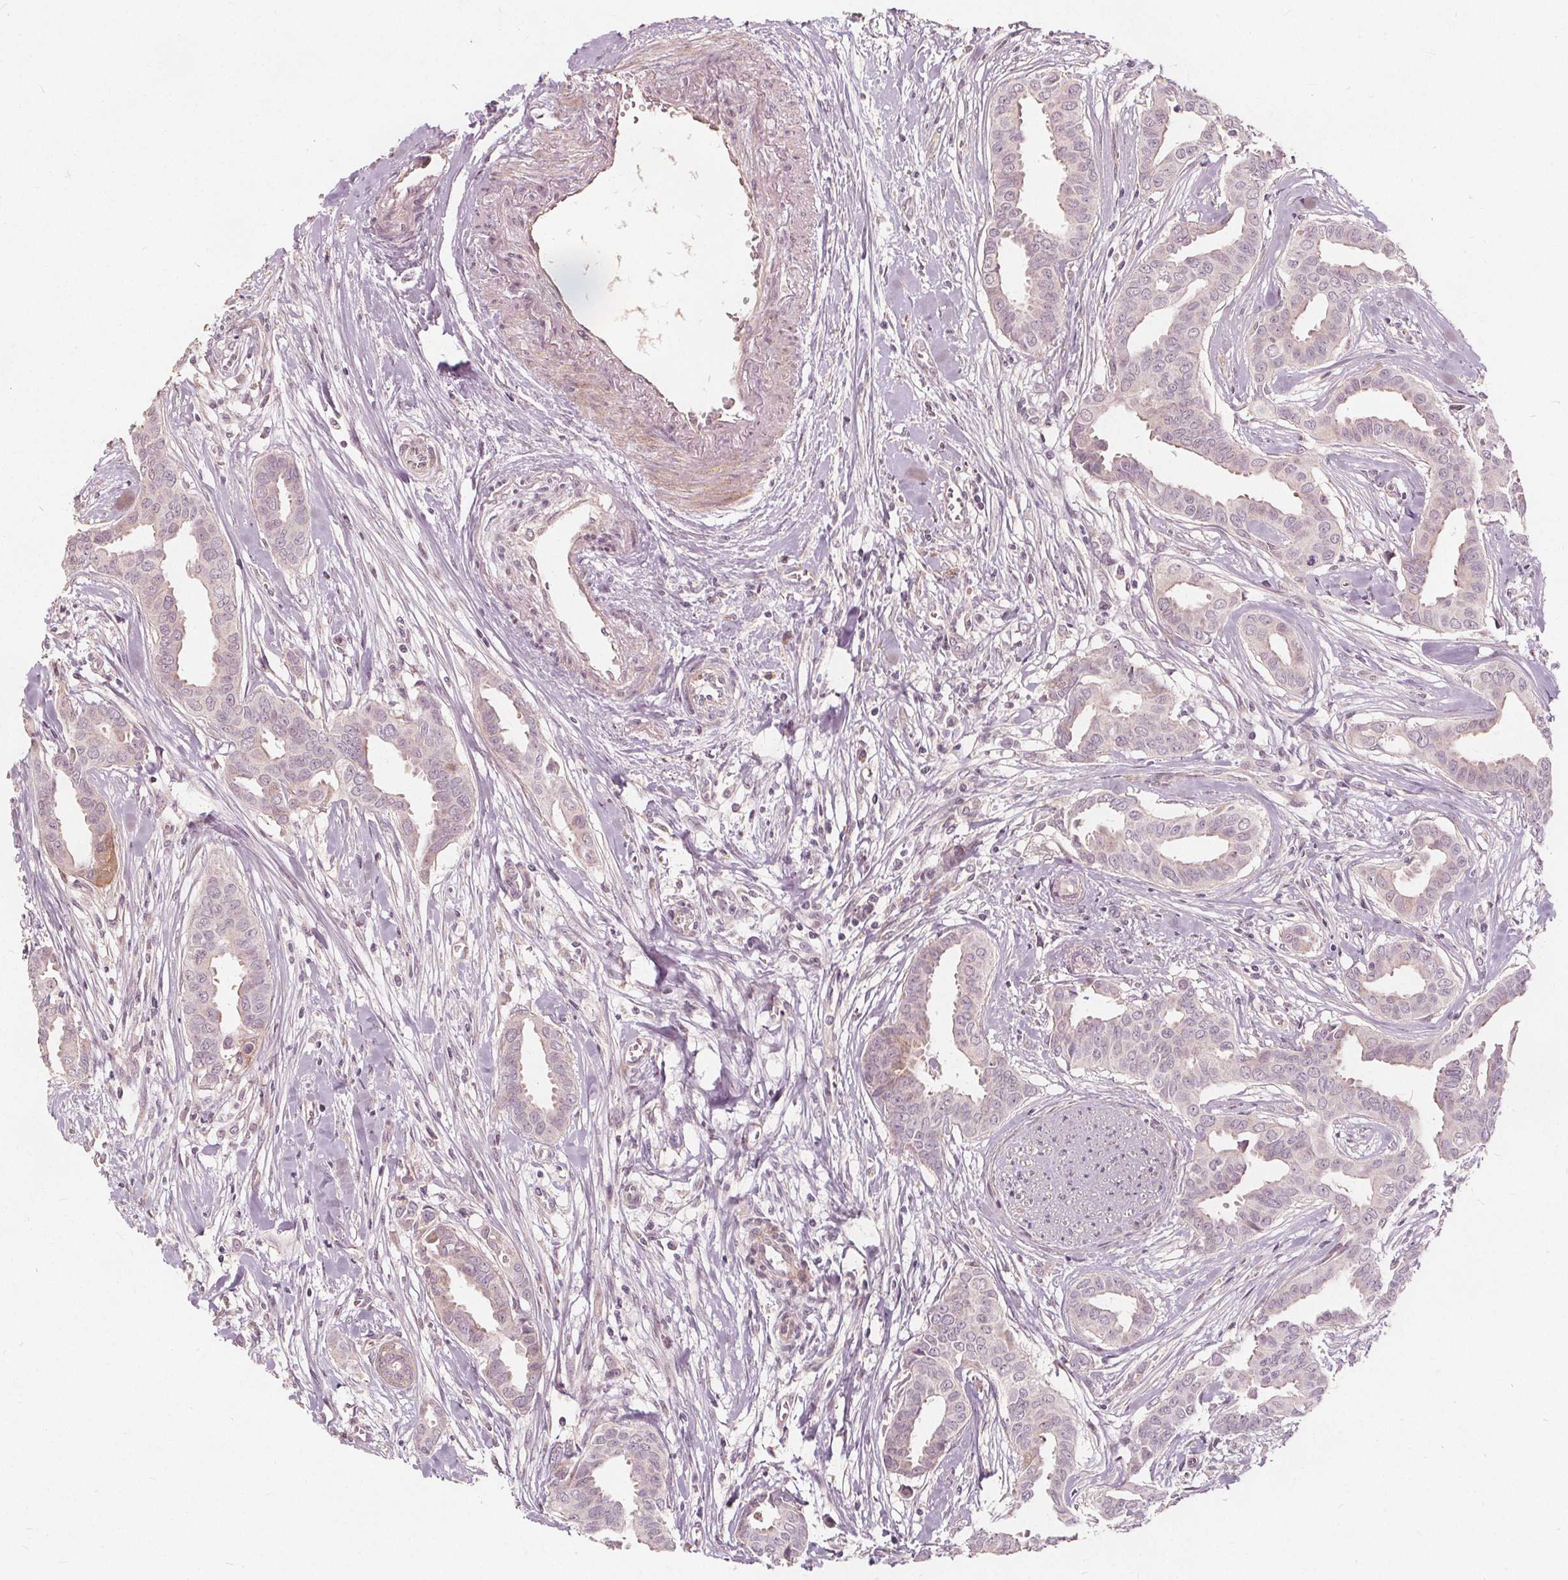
{"staining": {"intensity": "weak", "quantity": "<25%", "location": "cytoplasmic/membranous"}, "tissue": "breast cancer", "cell_type": "Tumor cells", "image_type": "cancer", "snomed": [{"axis": "morphology", "description": "Duct carcinoma"}, {"axis": "topography", "description": "Breast"}], "caption": "Breast intraductal carcinoma stained for a protein using immunohistochemistry (IHC) demonstrates no positivity tumor cells.", "gene": "PTPRT", "patient": {"sex": "female", "age": 45}}